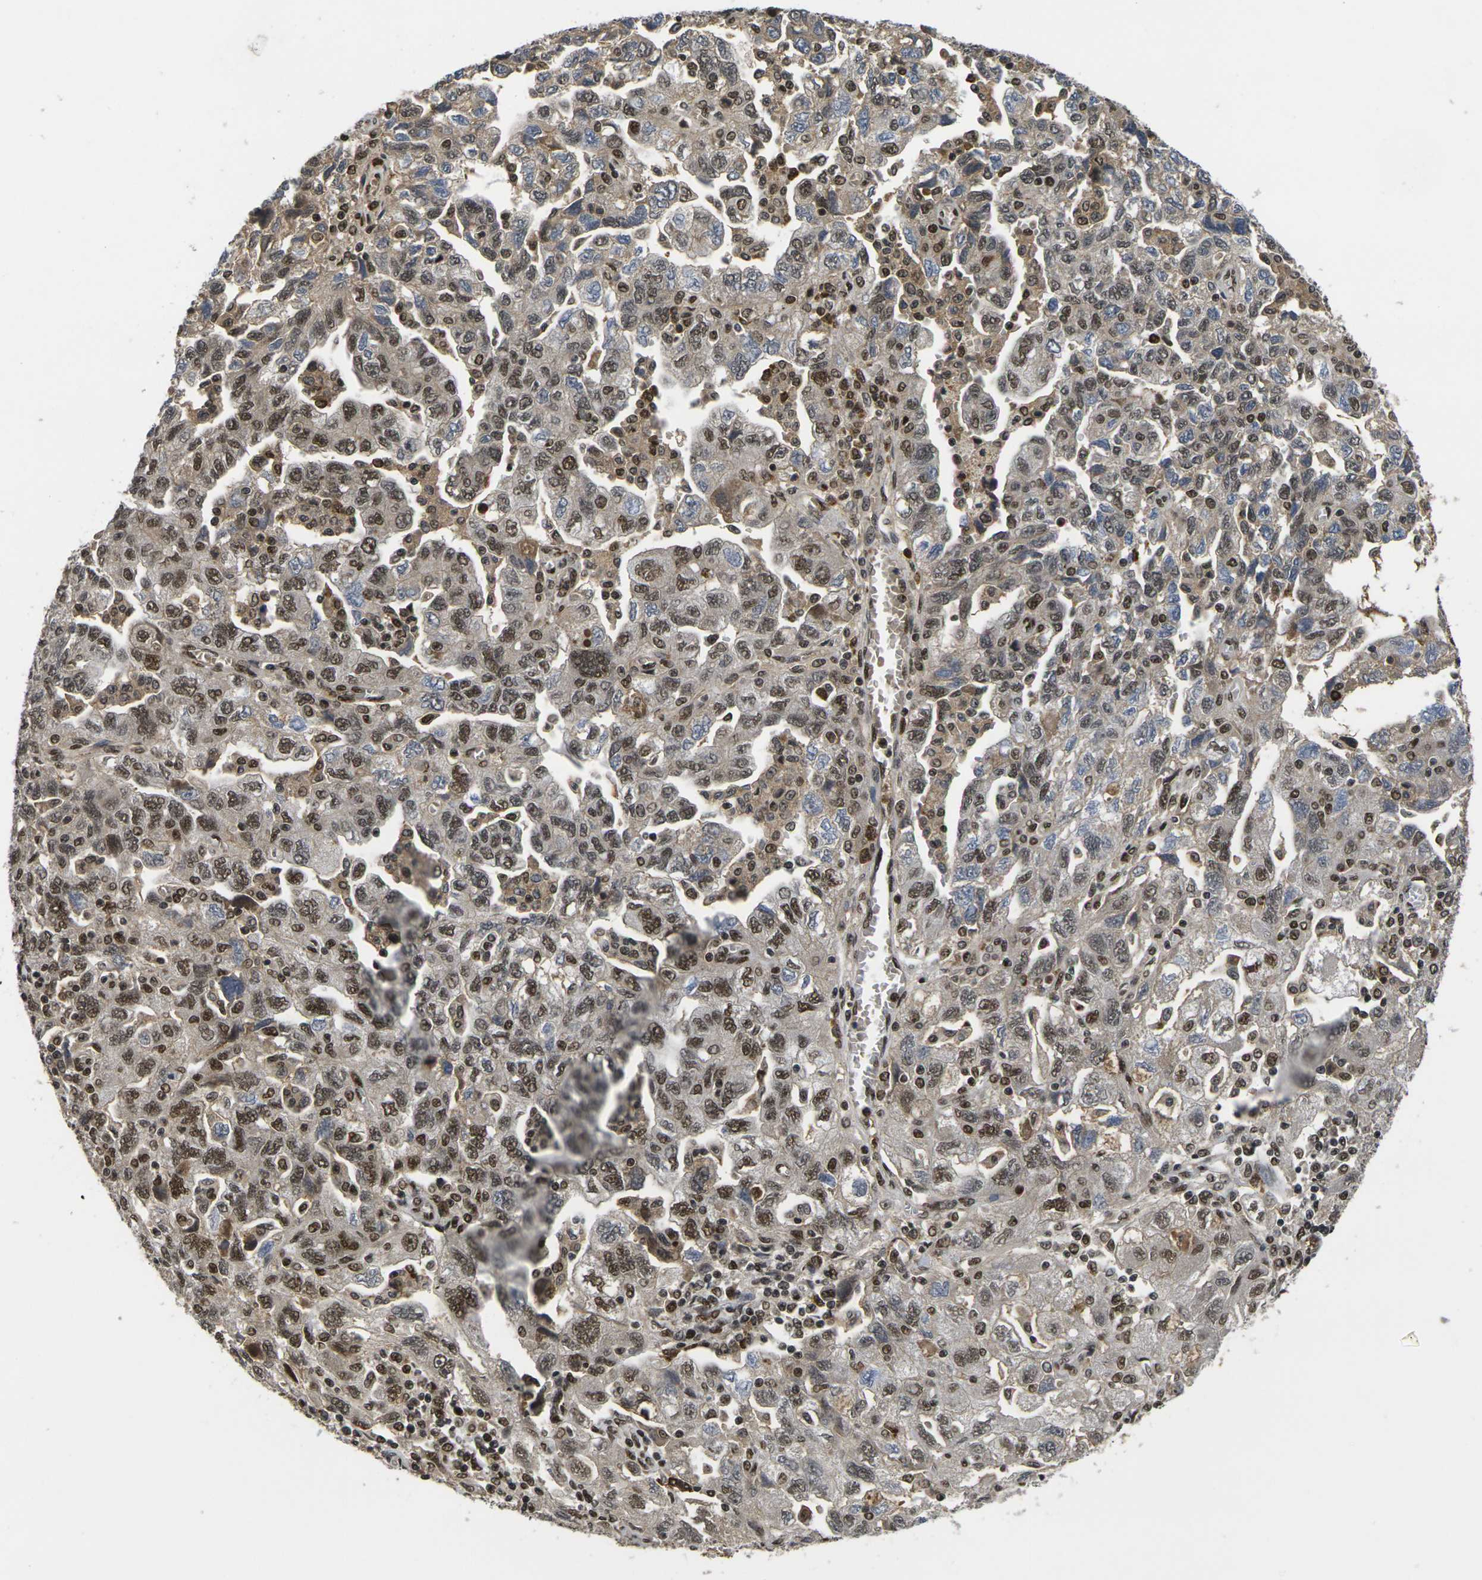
{"staining": {"intensity": "moderate", "quantity": "25%-75%", "location": "nuclear"}, "tissue": "ovarian cancer", "cell_type": "Tumor cells", "image_type": "cancer", "snomed": [{"axis": "morphology", "description": "Carcinoma, NOS"}, {"axis": "morphology", "description": "Cystadenocarcinoma, serous, NOS"}, {"axis": "topography", "description": "Ovary"}], "caption": "Brown immunohistochemical staining in human ovarian cancer (serous cystadenocarcinoma) reveals moderate nuclear positivity in about 25%-75% of tumor cells.", "gene": "GTF2E1", "patient": {"sex": "female", "age": 69}}